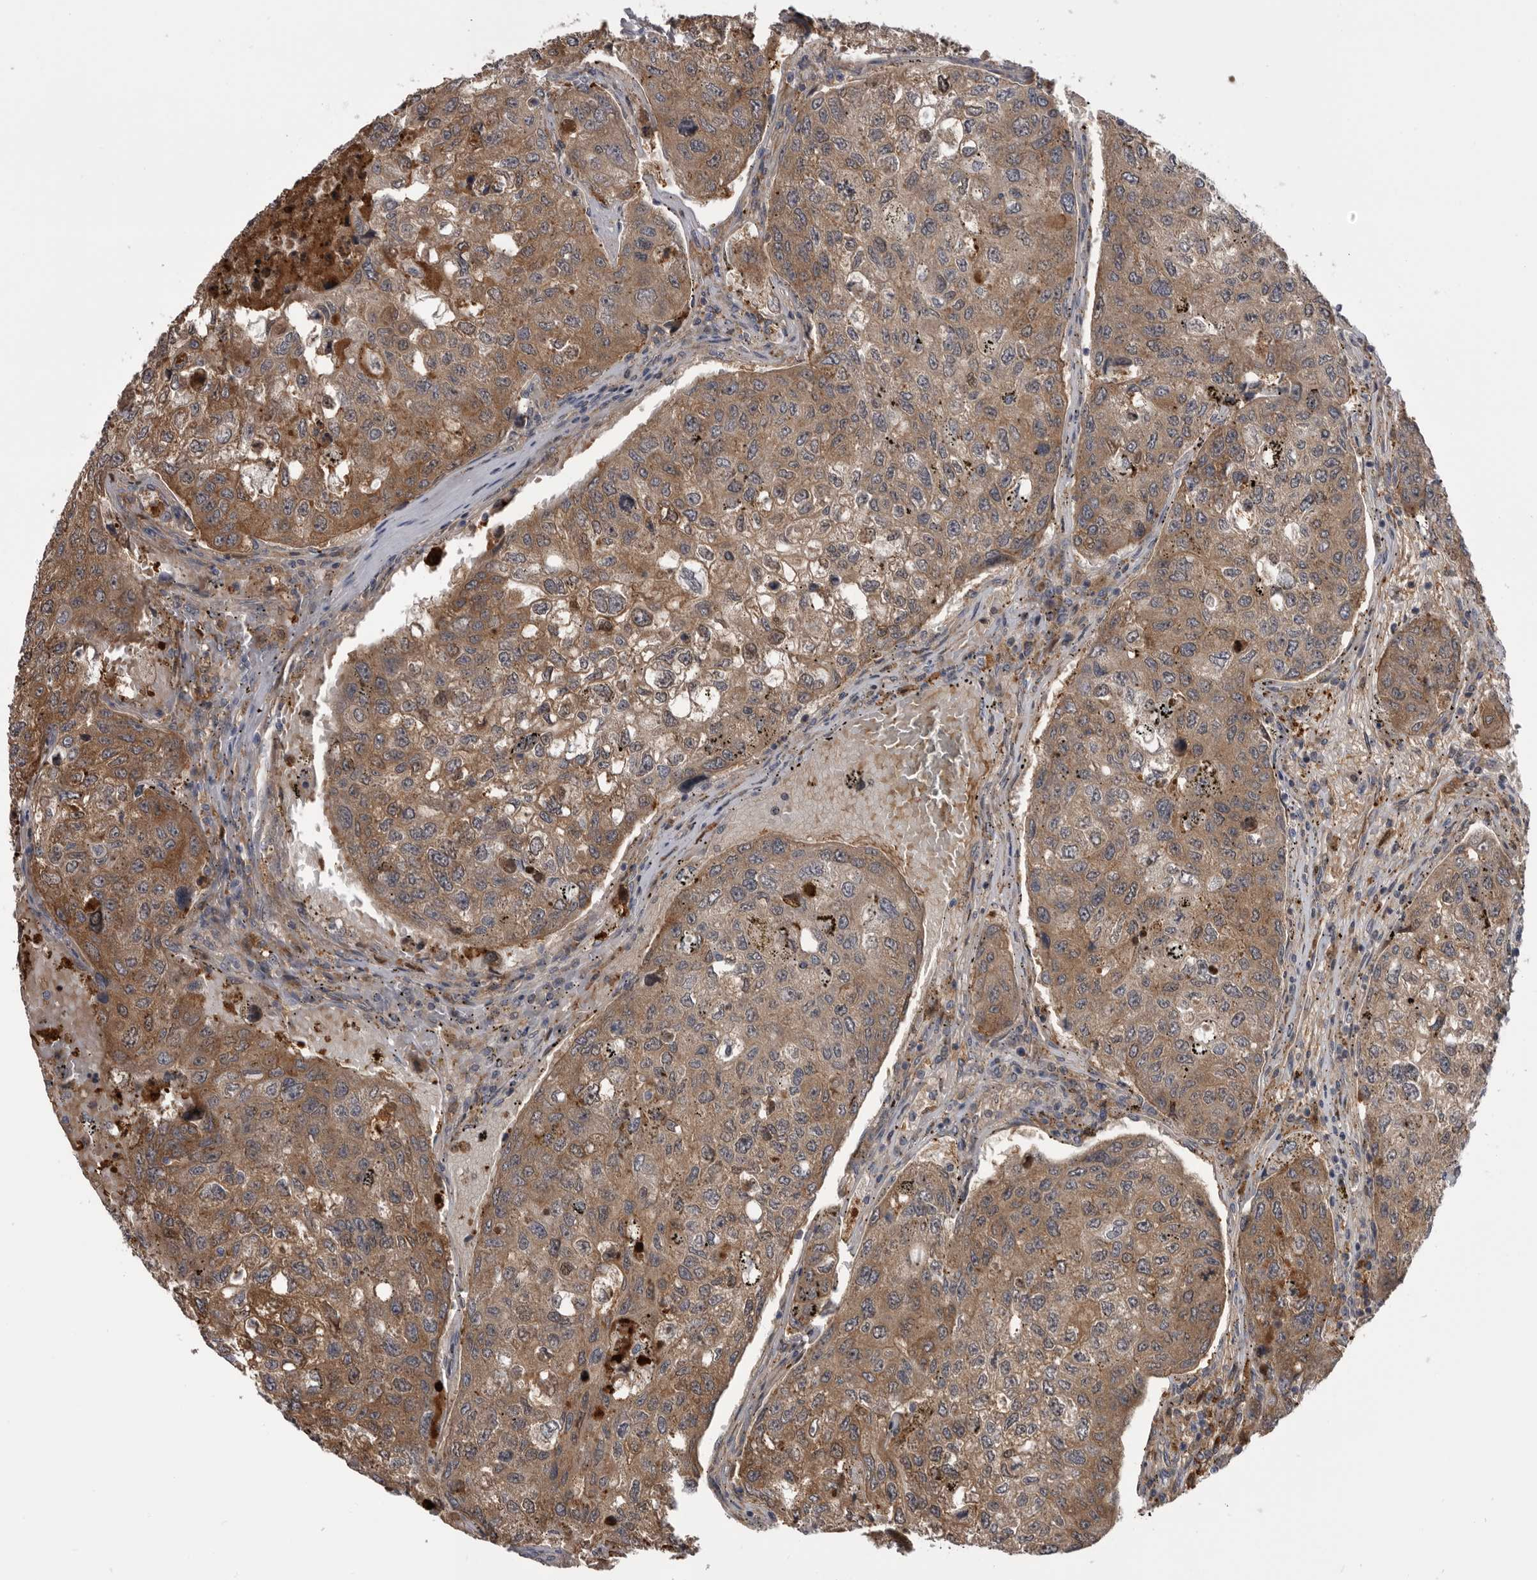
{"staining": {"intensity": "moderate", "quantity": ">75%", "location": "cytoplasmic/membranous"}, "tissue": "urothelial cancer", "cell_type": "Tumor cells", "image_type": "cancer", "snomed": [{"axis": "morphology", "description": "Urothelial carcinoma, High grade"}, {"axis": "topography", "description": "Lymph node"}, {"axis": "topography", "description": "Urinary bladder"}], "caption": "IHC photomicrograph of neoplastic tissue: urothelial cancer stained using IHC exhibits medium levels of moderate protein expression localized specifically in the cytoplasmic/membranous of tumor cells, appearing as a cytoplasmic/membranous brown color.", "gene": "RAB3GAP2", "patient": {"sex": "male", "age": 51}}